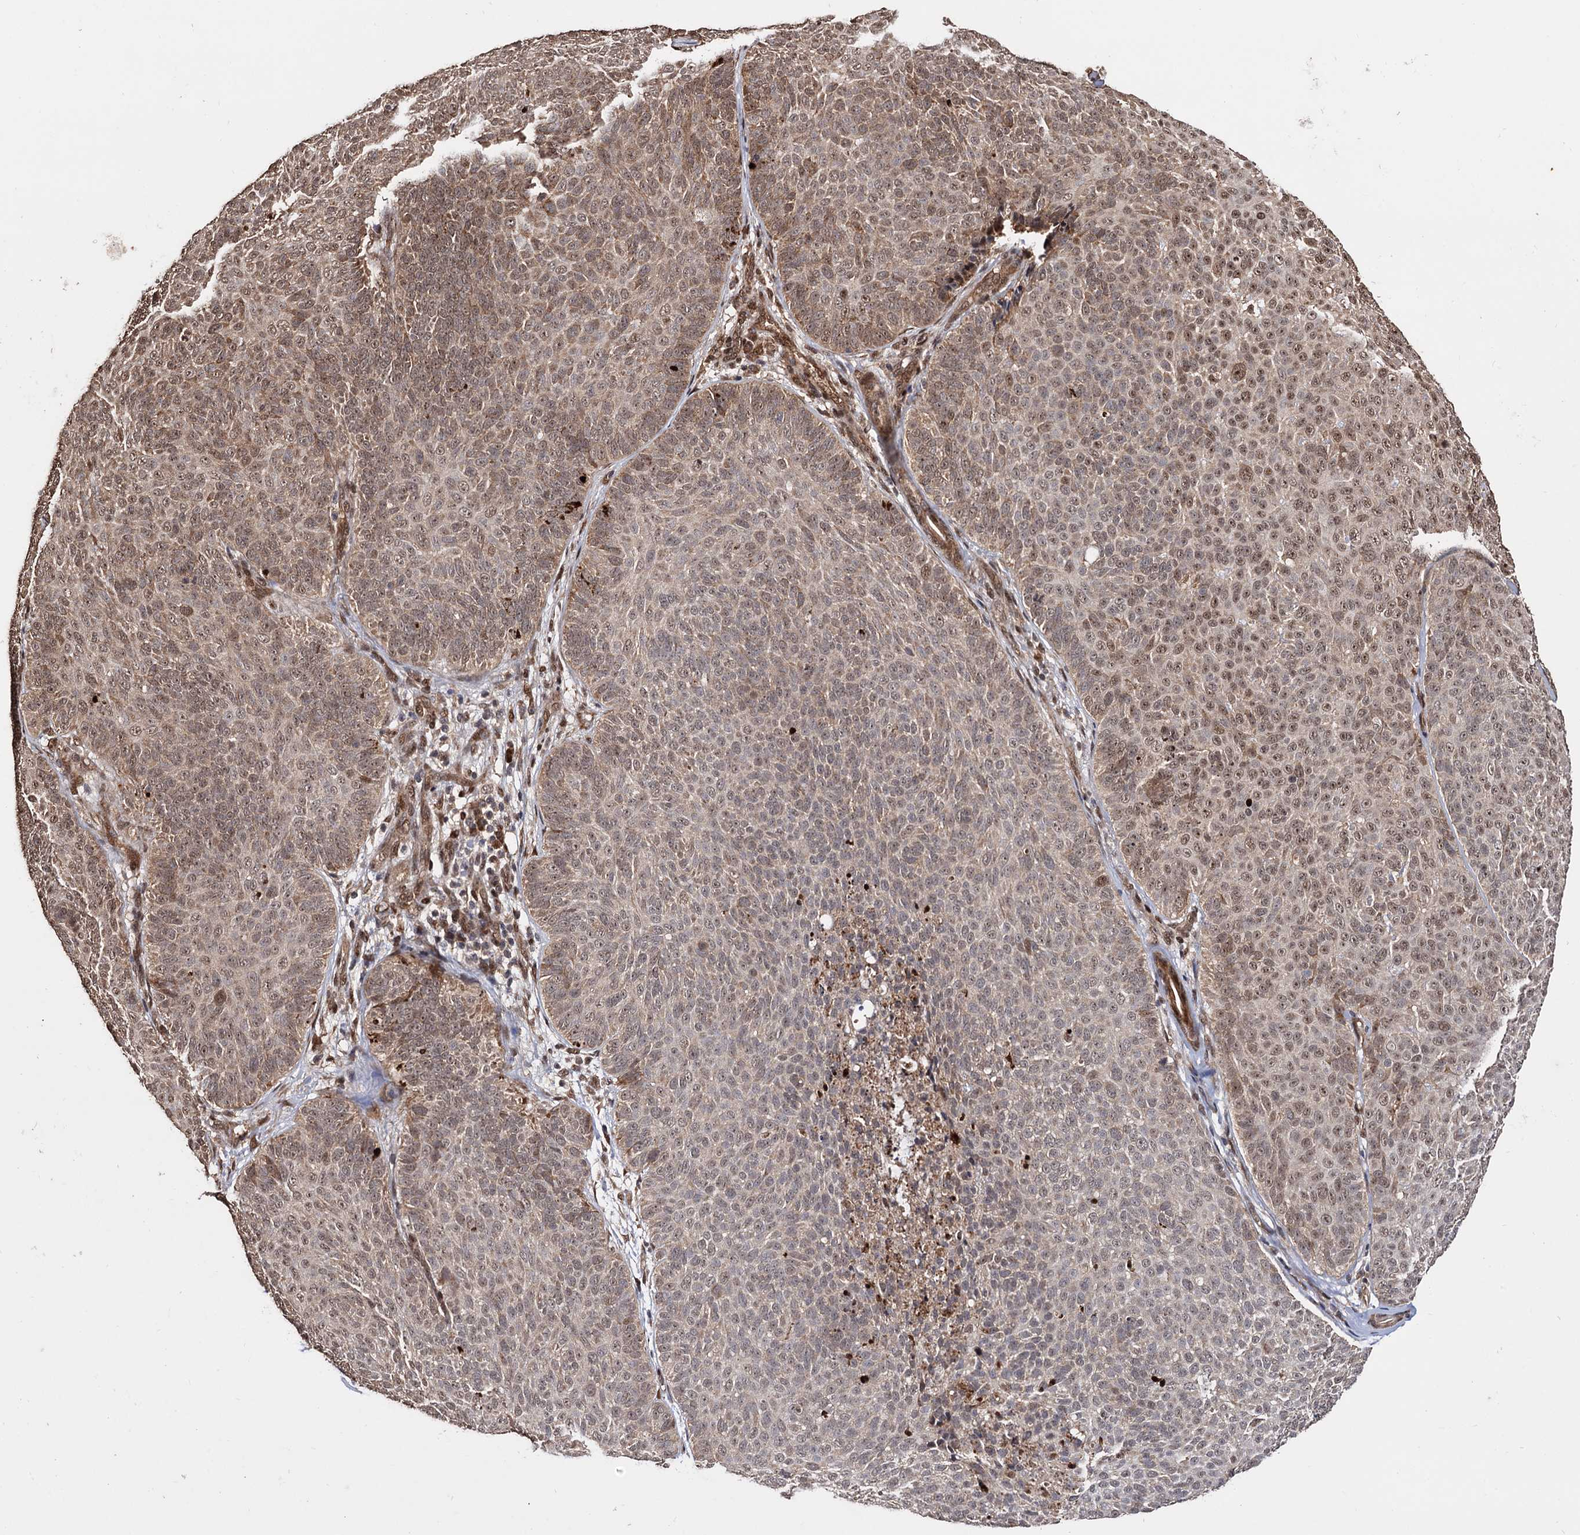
{"staining": {"intensity": "moderate", "quantity": ">75%", "location": "cytoplasmic/membranous,nuclear"}, "tissue": "skin cancer", "cell_type": "Tumor cells", "image_type": "cancer", "snomed": [{"axis": "morphology", "description": "Basal cell carcinoma"}, {"axis": "topography", "description": "Skin"}], "caption": "Immunohistochemical staining of skin cancer demonstrates medium levels of moderate cytoplasmic/membranous and nuclear expression in approximately >75% of tumor cells. Nuclei are stained in blue.", "gene": "PIGB", "patient": {"sex": "male", "age": 85}}